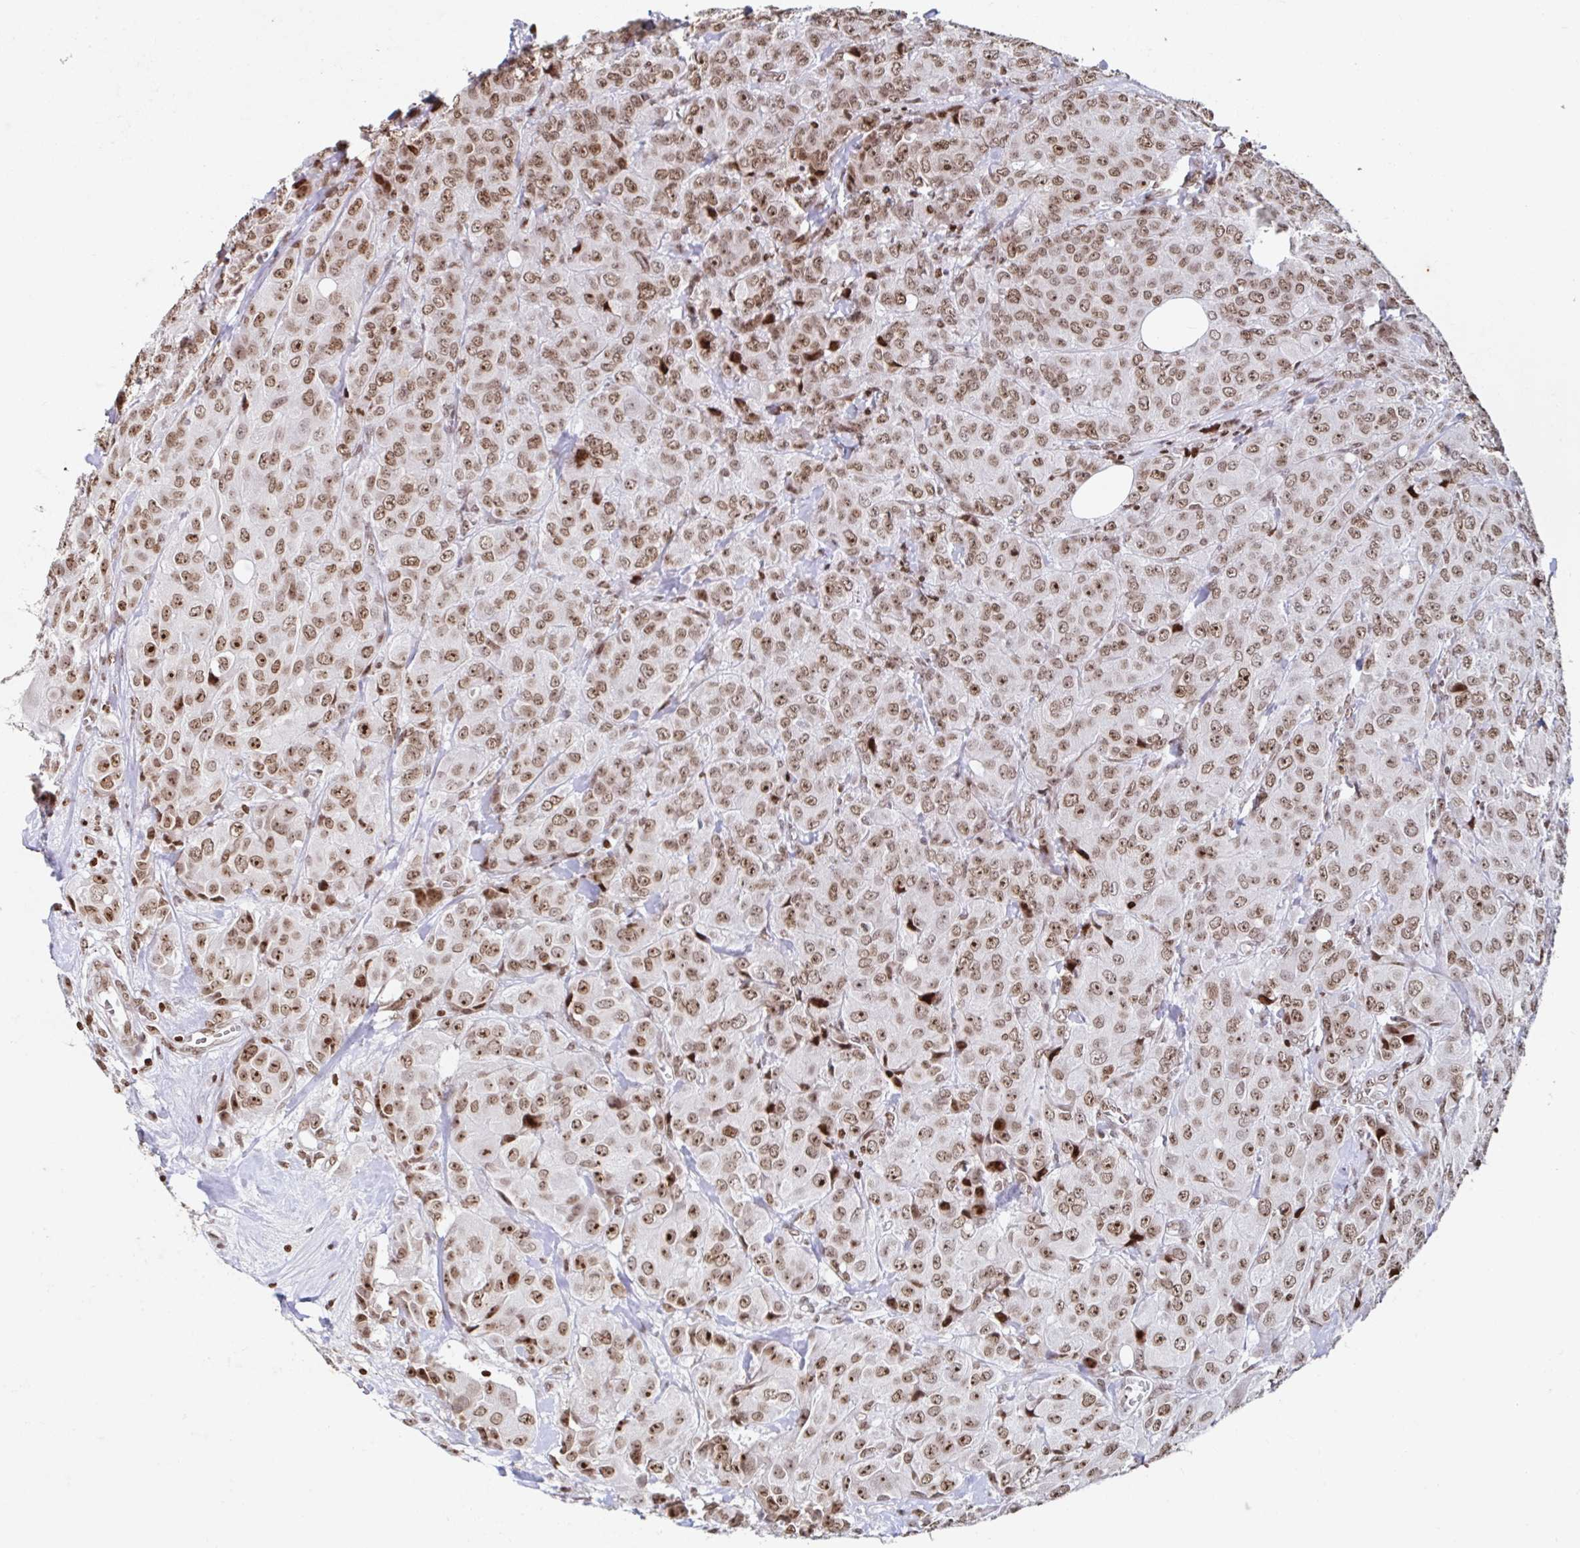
{"staining": {"intensity": "moderate", "quantity": ">75%", "location": "nuclear"}, "tissue": "breast cancer", "cell_type": "Tumor cells", "image_type": "cancer", "snomed": [{"axis": "morphology", "description": "Duct carcinoma"}, {"axis": "topography", "description": "Breast"}], "caption": "Tumor cells show medium levels of moderate nuclear staining in about >75% of cells in human breast cancer.", "gene": "C19orf53", "patient": {"sex": "female", "age": 43}}